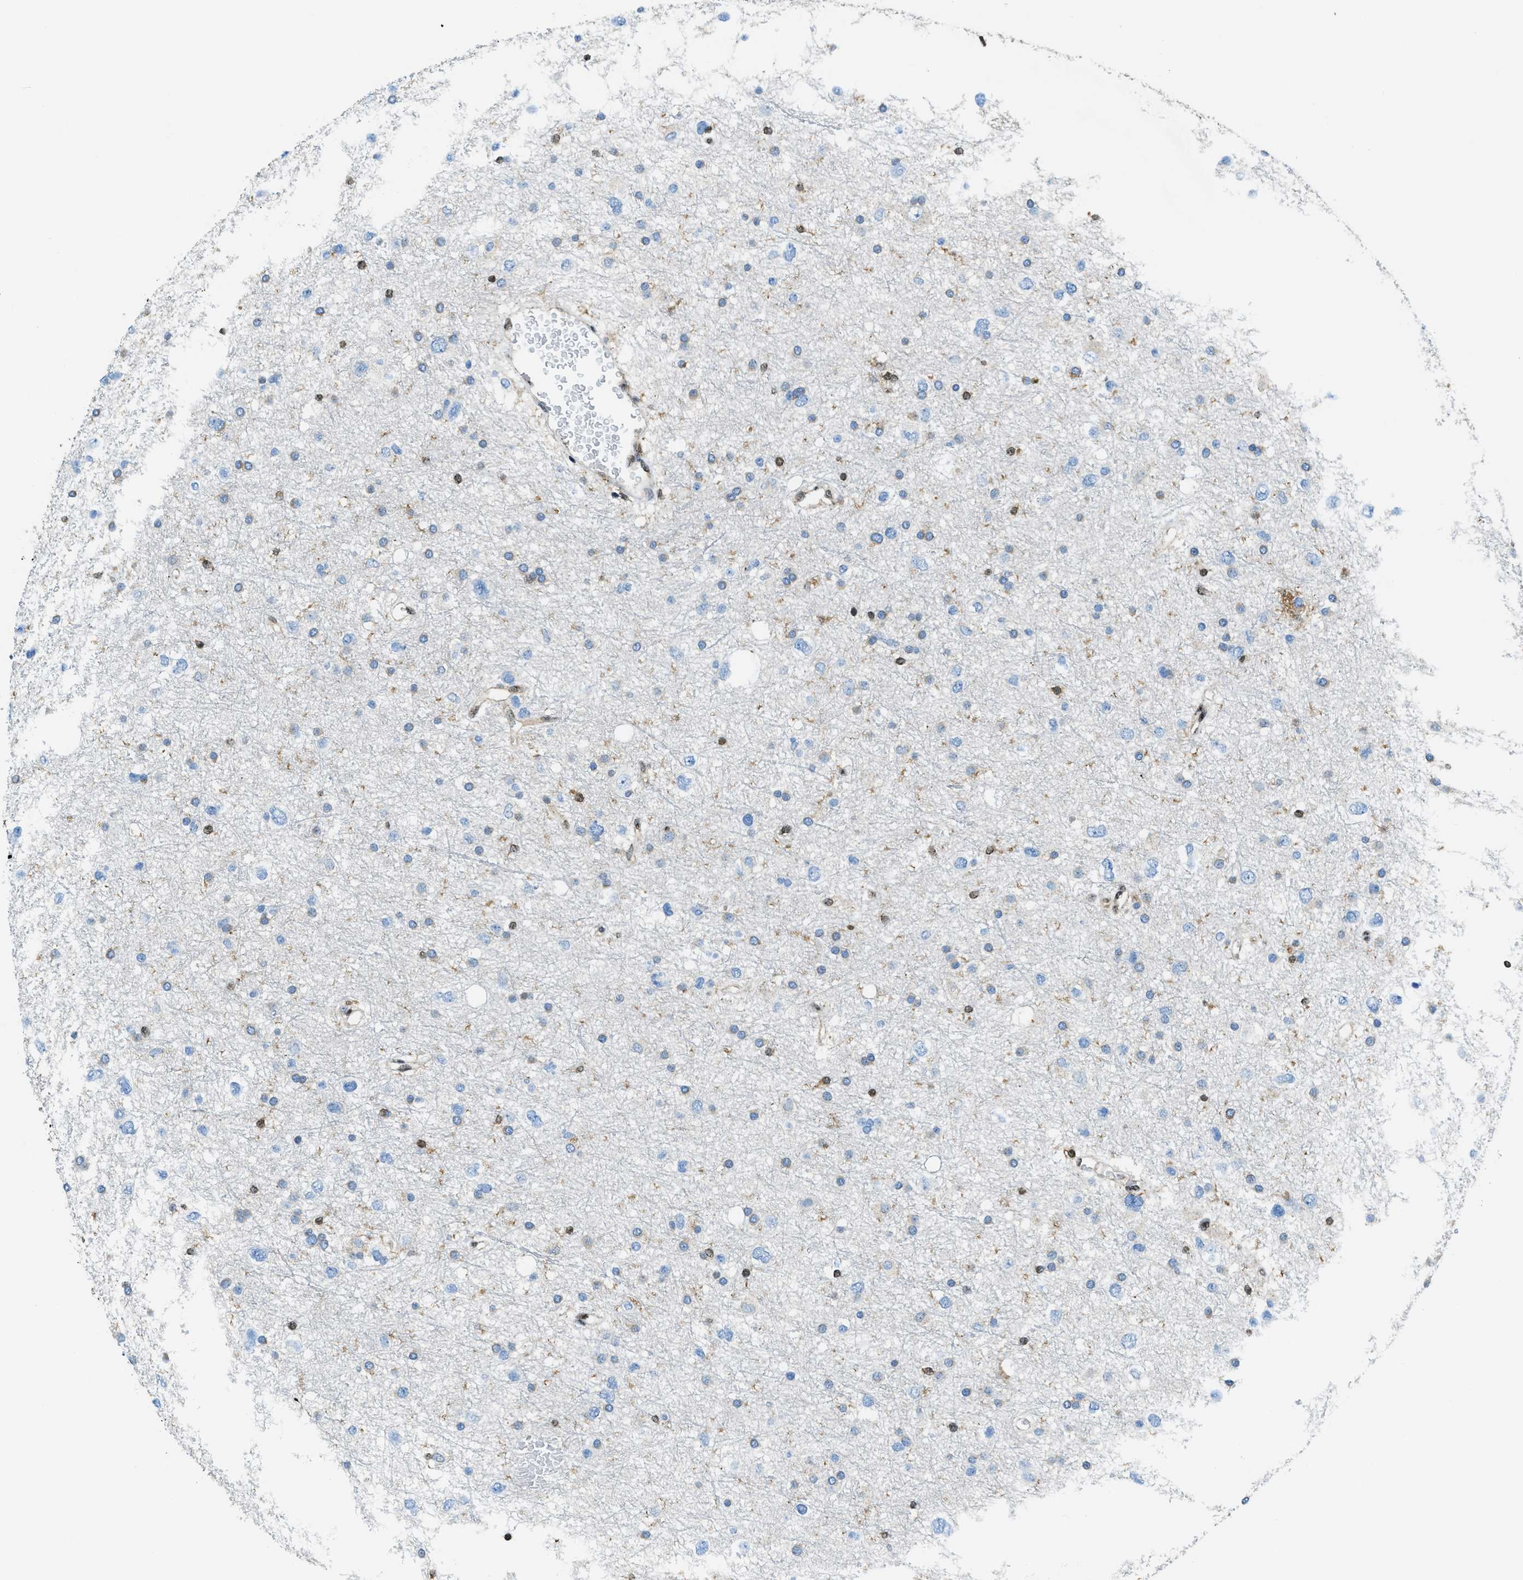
{"staining": {"intensity": "negative", "quantity": "none", "location": "none"}, "tissue": "glioma", "cell_type": "Tumor cells", "image_type": "cancer", "snomed": [{"axis": "morphology", "description": "Glioma, malignant, Low grade"}, {"axis": "topography", "description": "Brain"}], "caption": "A micrograph of human malignant low-grade glioma is negative for staining in tumor cells. The staining is performed using DAB brown chromogen with nuclei counter-stained in using hematoxylin.", "gene": "SP100", "patient": {"sex": "female", "age": 37}}